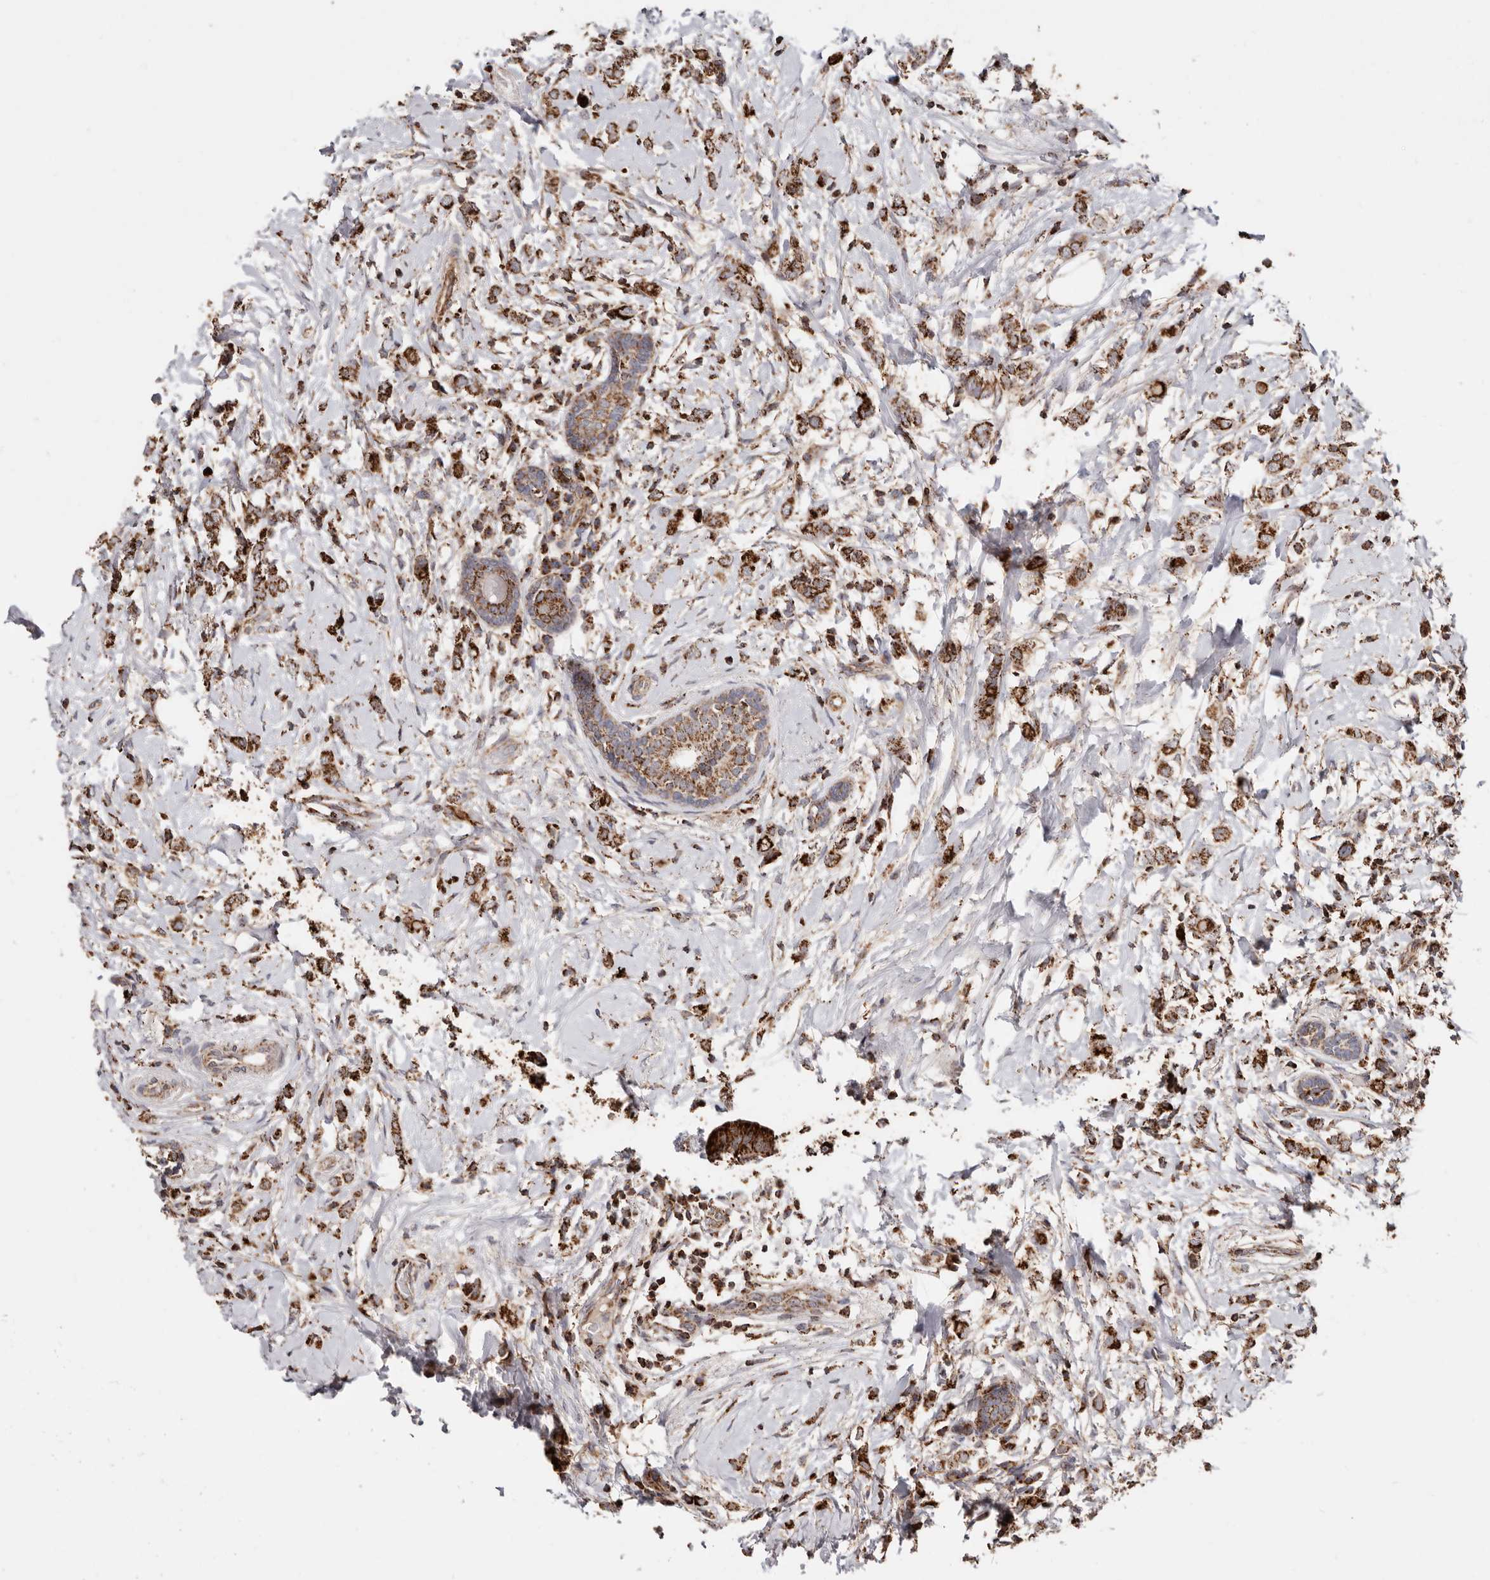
{"staining": {"intensity": "strong", "quantity": ">75%", "location": "cytoplasmic/membranous"}, "tissue": "breast cancer", "cell_type": "Tumor cells", "image_type": "cancer", "snomed": [{"axis": "morphology", "description": "Normal tissue, NOS"}, {"axis": "morphology", "description": "Lobular carcinoma"}, {"axis": "topography", "description": "Breast"}], "caption": "Protein expression by immunohistochemistry (IHC) exhibits strong cytoplasmic/membranous expression in approximately >75% of tumor cells in breast cancer (lobular carcinoma).", "gene": "PRKACB", "patient": {"sex": "female", "age": 47}}